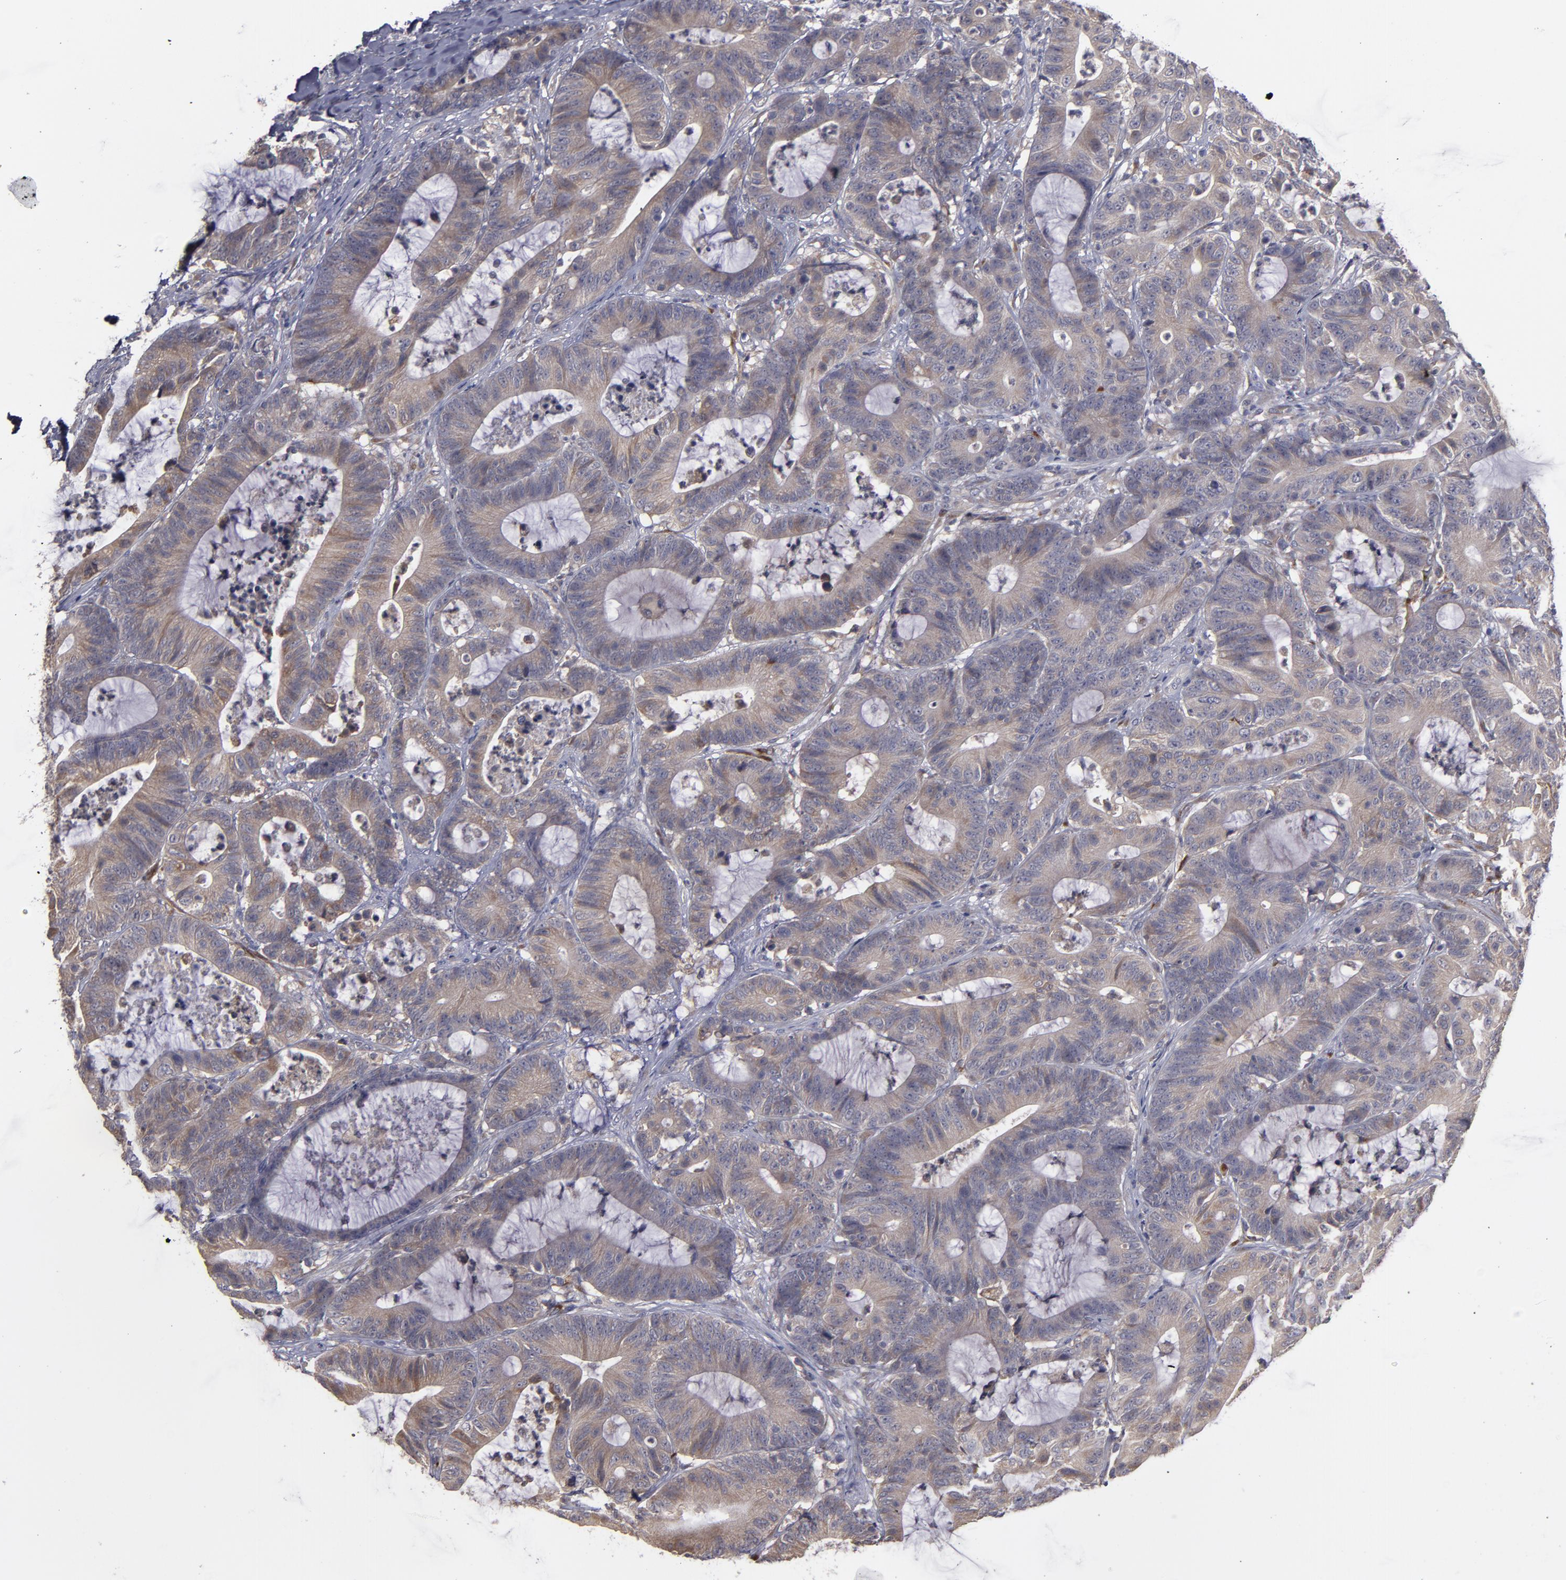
{"staining": {"intensity": "weak", "quantity": ">75%", "location": "cytoplasmic/membranous"}, "tissue": "colorectal cancer", "cell_type": "Tumor cells", "image_type": "cancer", "snomed": [{"axis": "morphology", "description": "Adenocarcinoma, NOS"}, {"axis": "topography", "description": "Colon"}], "caption": "Protein expression analysis of colorectal cancer (adenocarcinoma) shows weak cytoplasmic/membranous staining in about >75% of tumor cells.", "gene": "MMP11", "patient": {"sex": "female", "age": 84}}